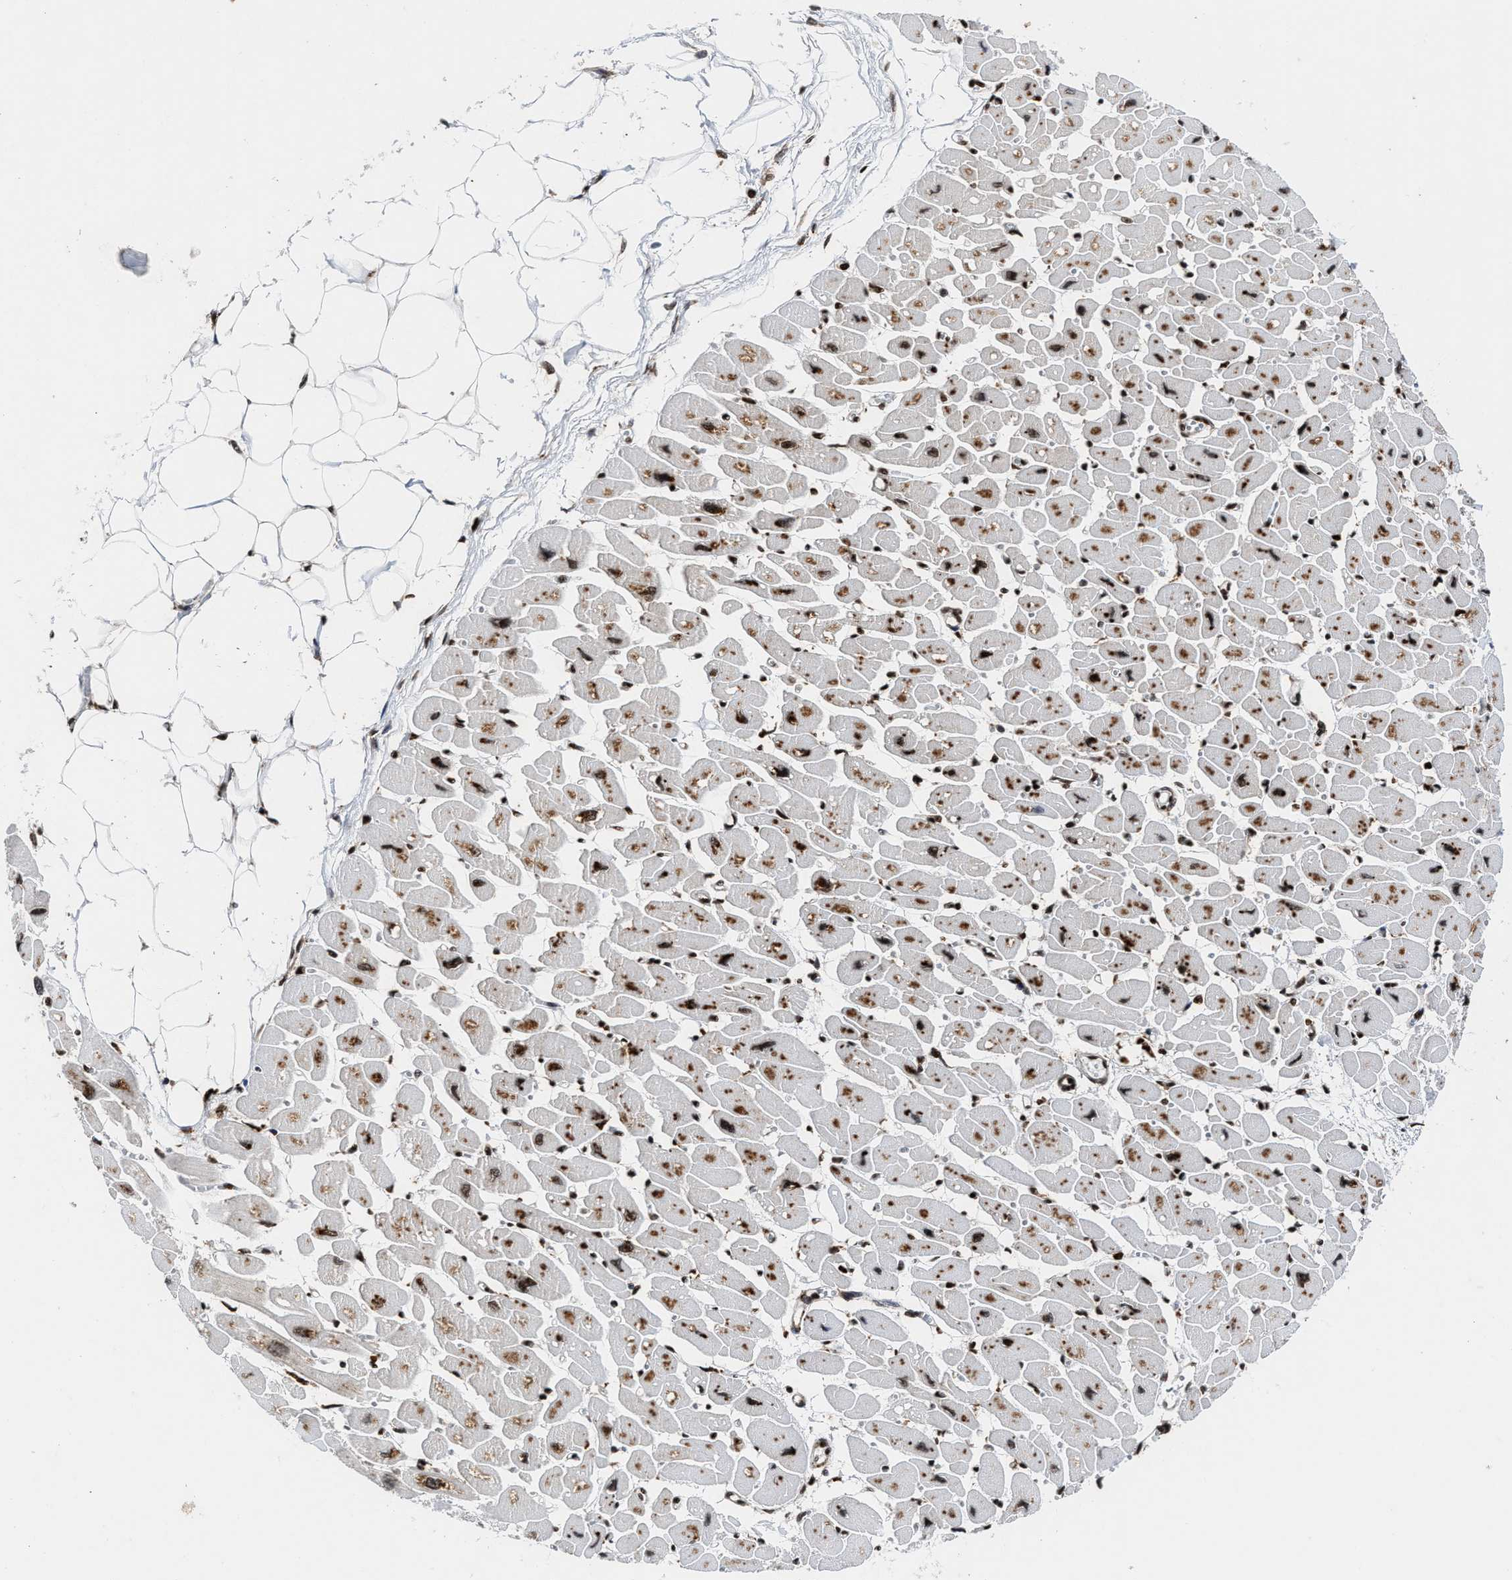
{"staining": {"intensity": "strong", "quantity": ">75%", "location": "nuclear"}, "tissue": "heart muscle", "cell_type": "Cardiomyocytes", "image_type": "normal", "snomed": [{"axis": "morphology", "description": "Normal tissue, NOS"}, {"axis": "topography", "description": "Heart"}], "caption": "A brown stain shows strong nuclear positivity of a protein in cardiomyocytes of benign human heart muscle. (brown staining indicates protein expression, while blue staining denotes nuclei).", "gene": "ALYREF", "patient": {"sex": "female", "age": 54}}